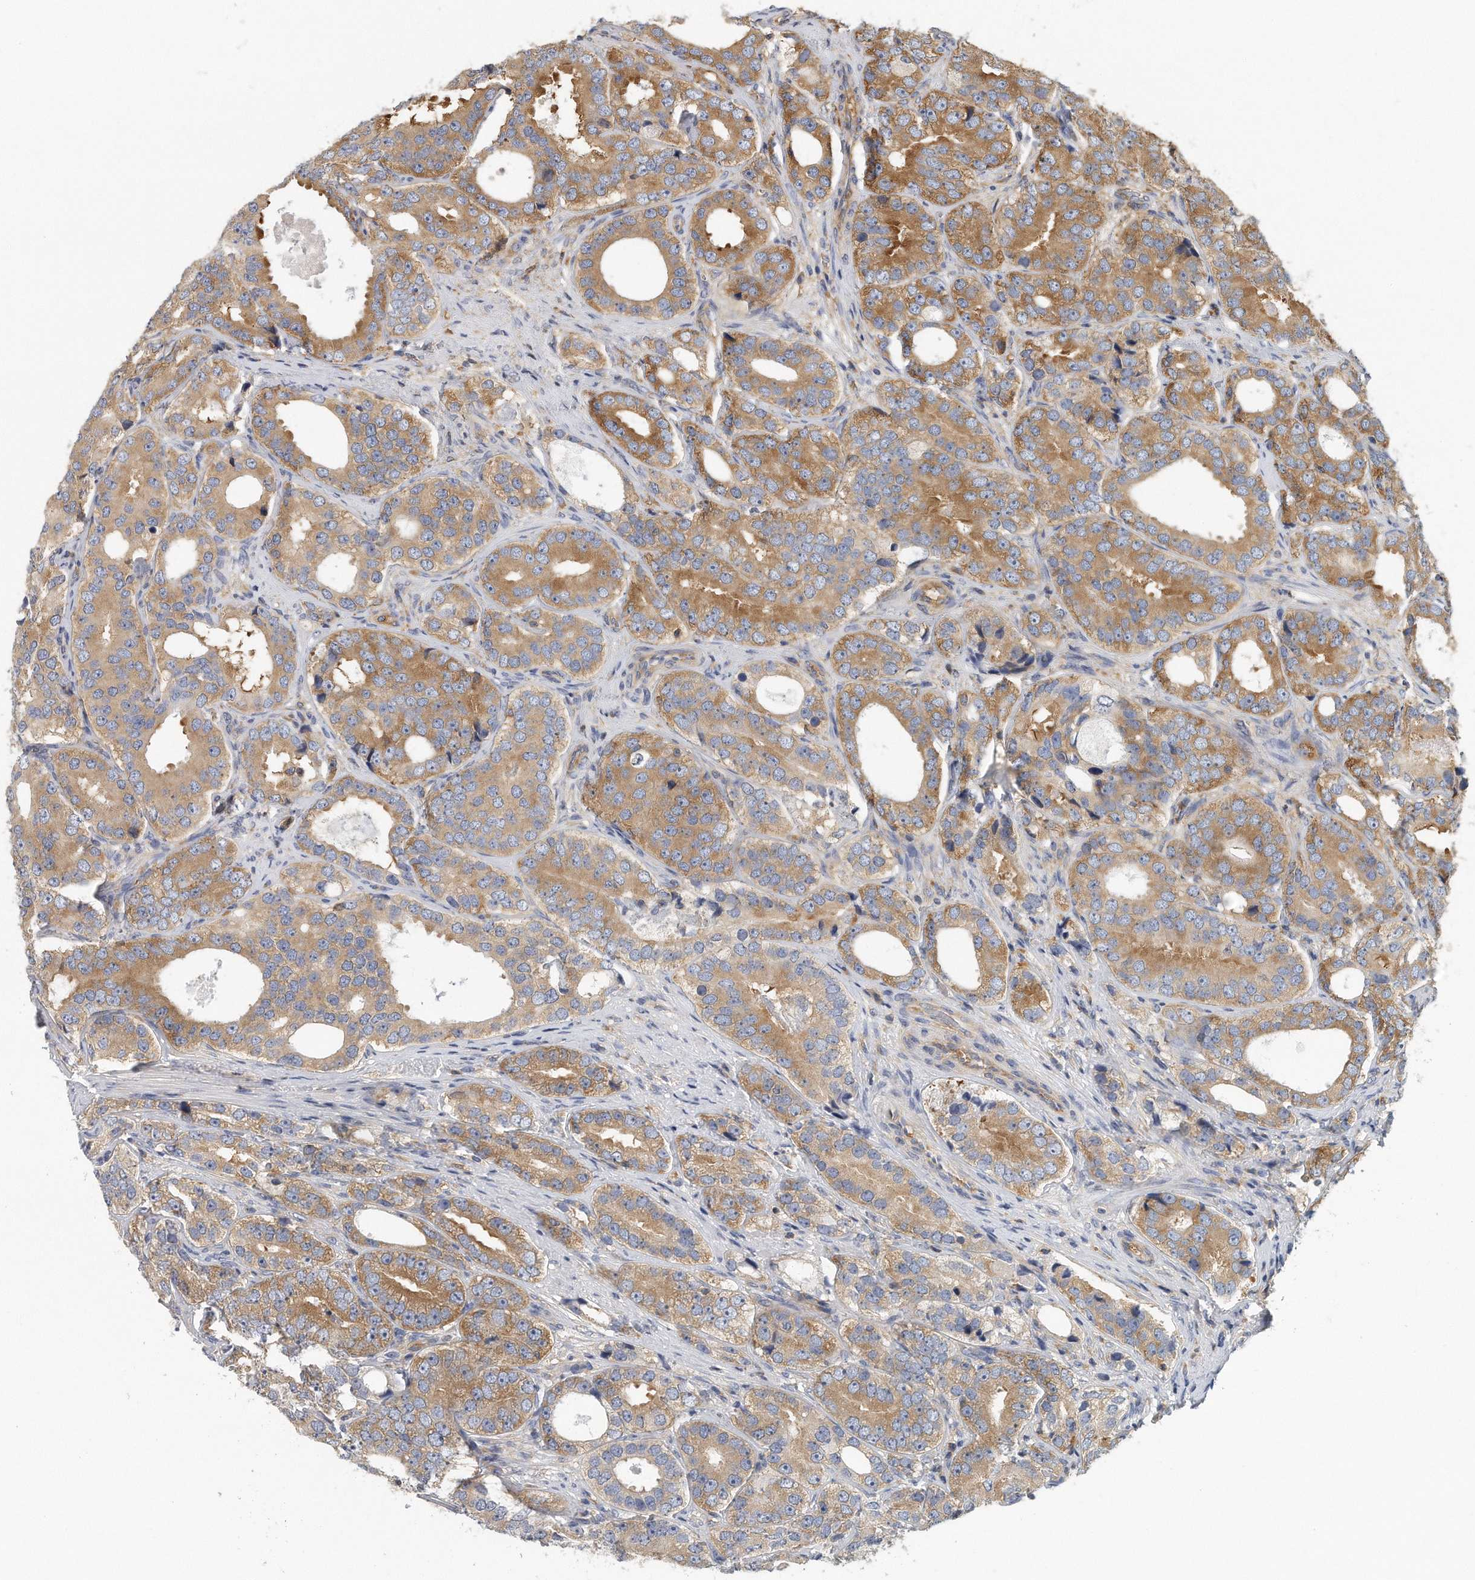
{"staining": {"intensity": "moderate", "quantity": "25%-75%", "location": "cytoplasmic/membranous"}, "tissue": "prostate cancer", "cell_type": "Tumor cells", "image_type": "cancer", "snomed": [{"axis": "morphology", "description": "Adenocarcinoma, High grade"}, {"axis": "topography", "description": "Prostate"}], "caption": "Tumor cells demonstrate medium levels of moderate cytoplasmic/membranous staining in about 25%-75% of cells in human prostate cancer.", "gene": "EIF3I", "patient": {"sex": "male", "age": 56}}